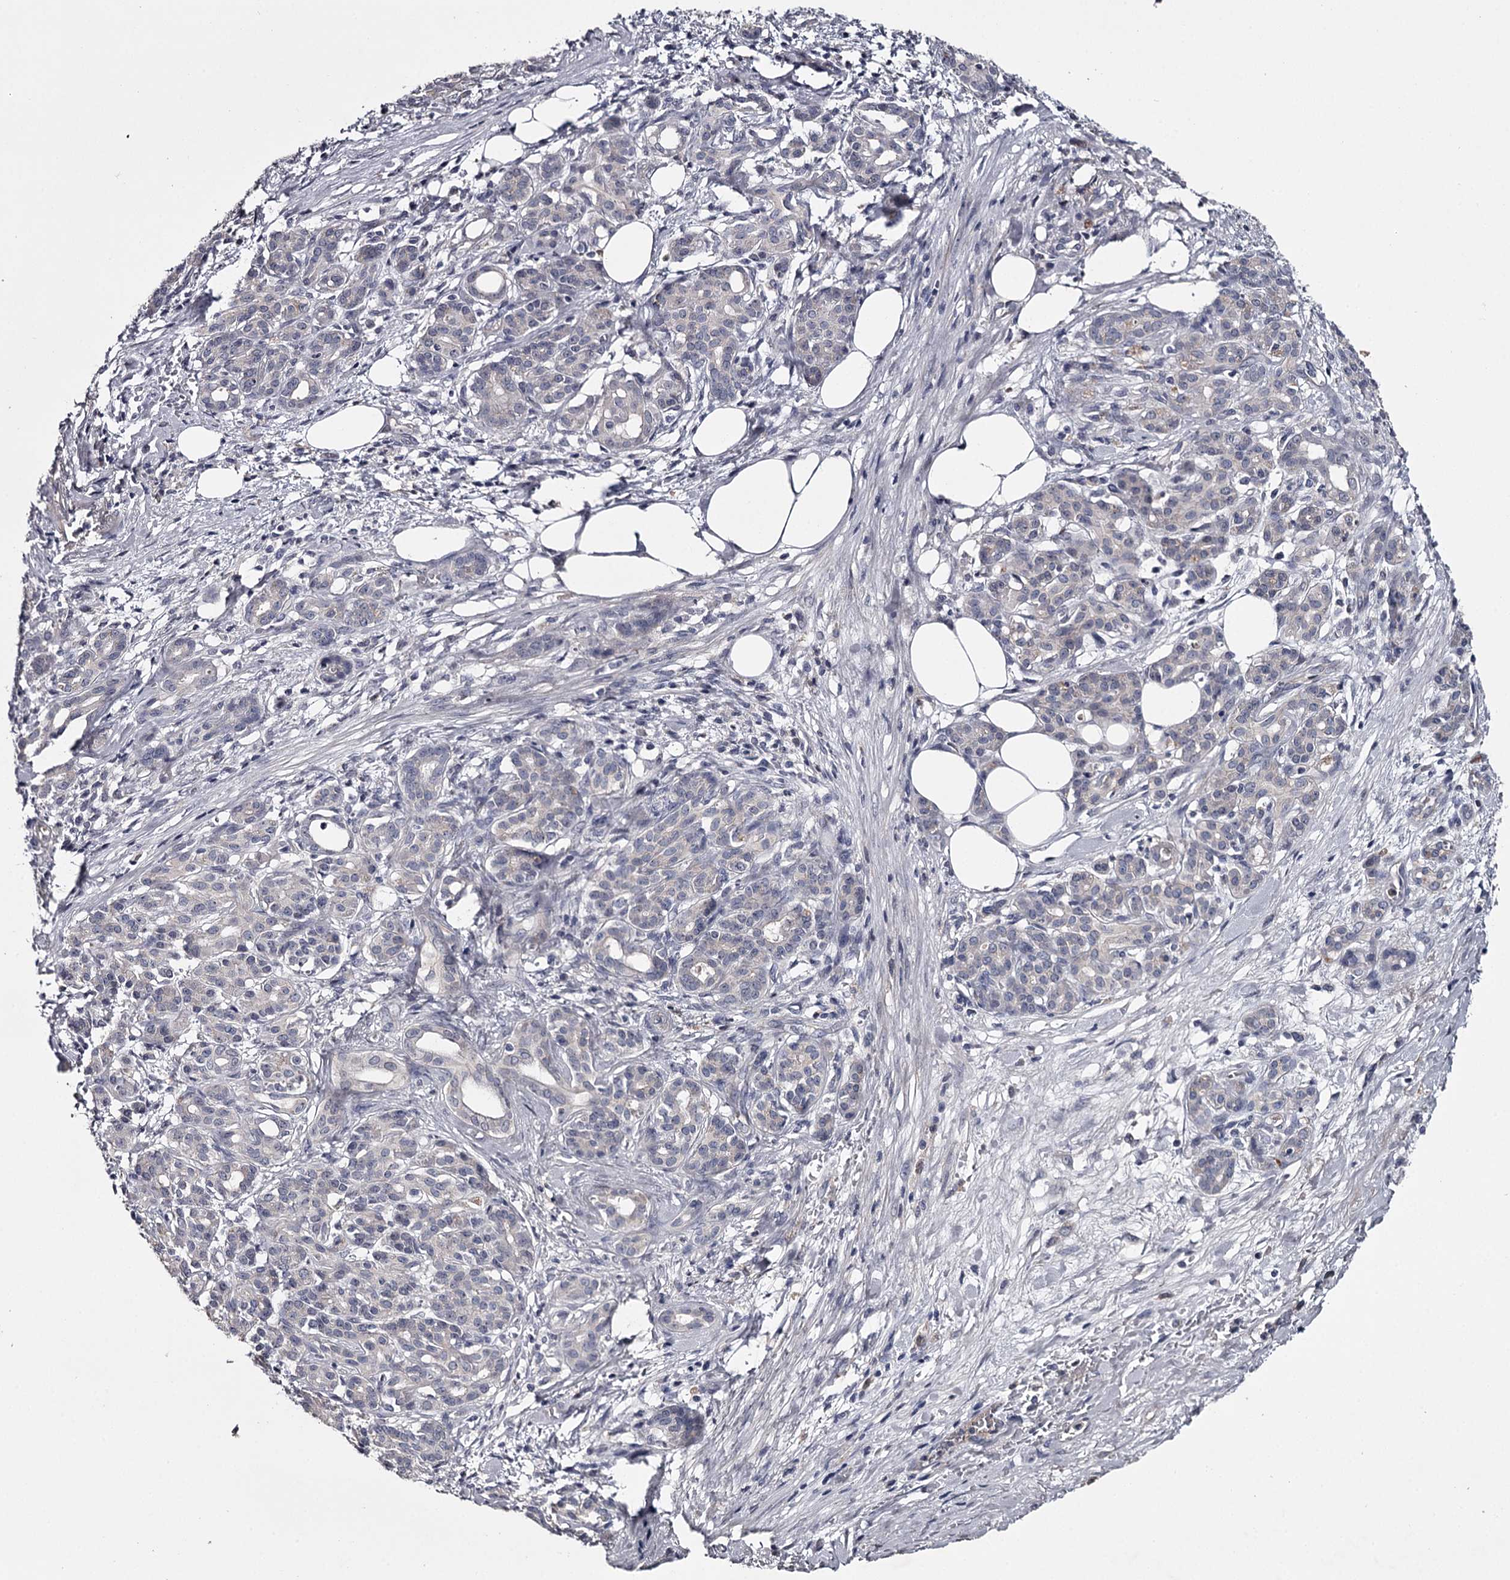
{"staining": {"intensity": "negative", "quantity": "none", "location": "none"}, "tissue": "pancreatic cancer", "cell_type": "Tumor cells", "image_type": "cancer", "snomed": [{"axis": "morphology", "description": "Adenocarcinoma, NOS"}, {"axis": "topography", "description": "Pancreas"}], "caption": "Micrograph shows no protein positivity in tumor cells of pancreatic cancer (adenocarcinoma) tissue.", "gene": "FDXACB1", "patient": {"sex": "female", "age": 66}}